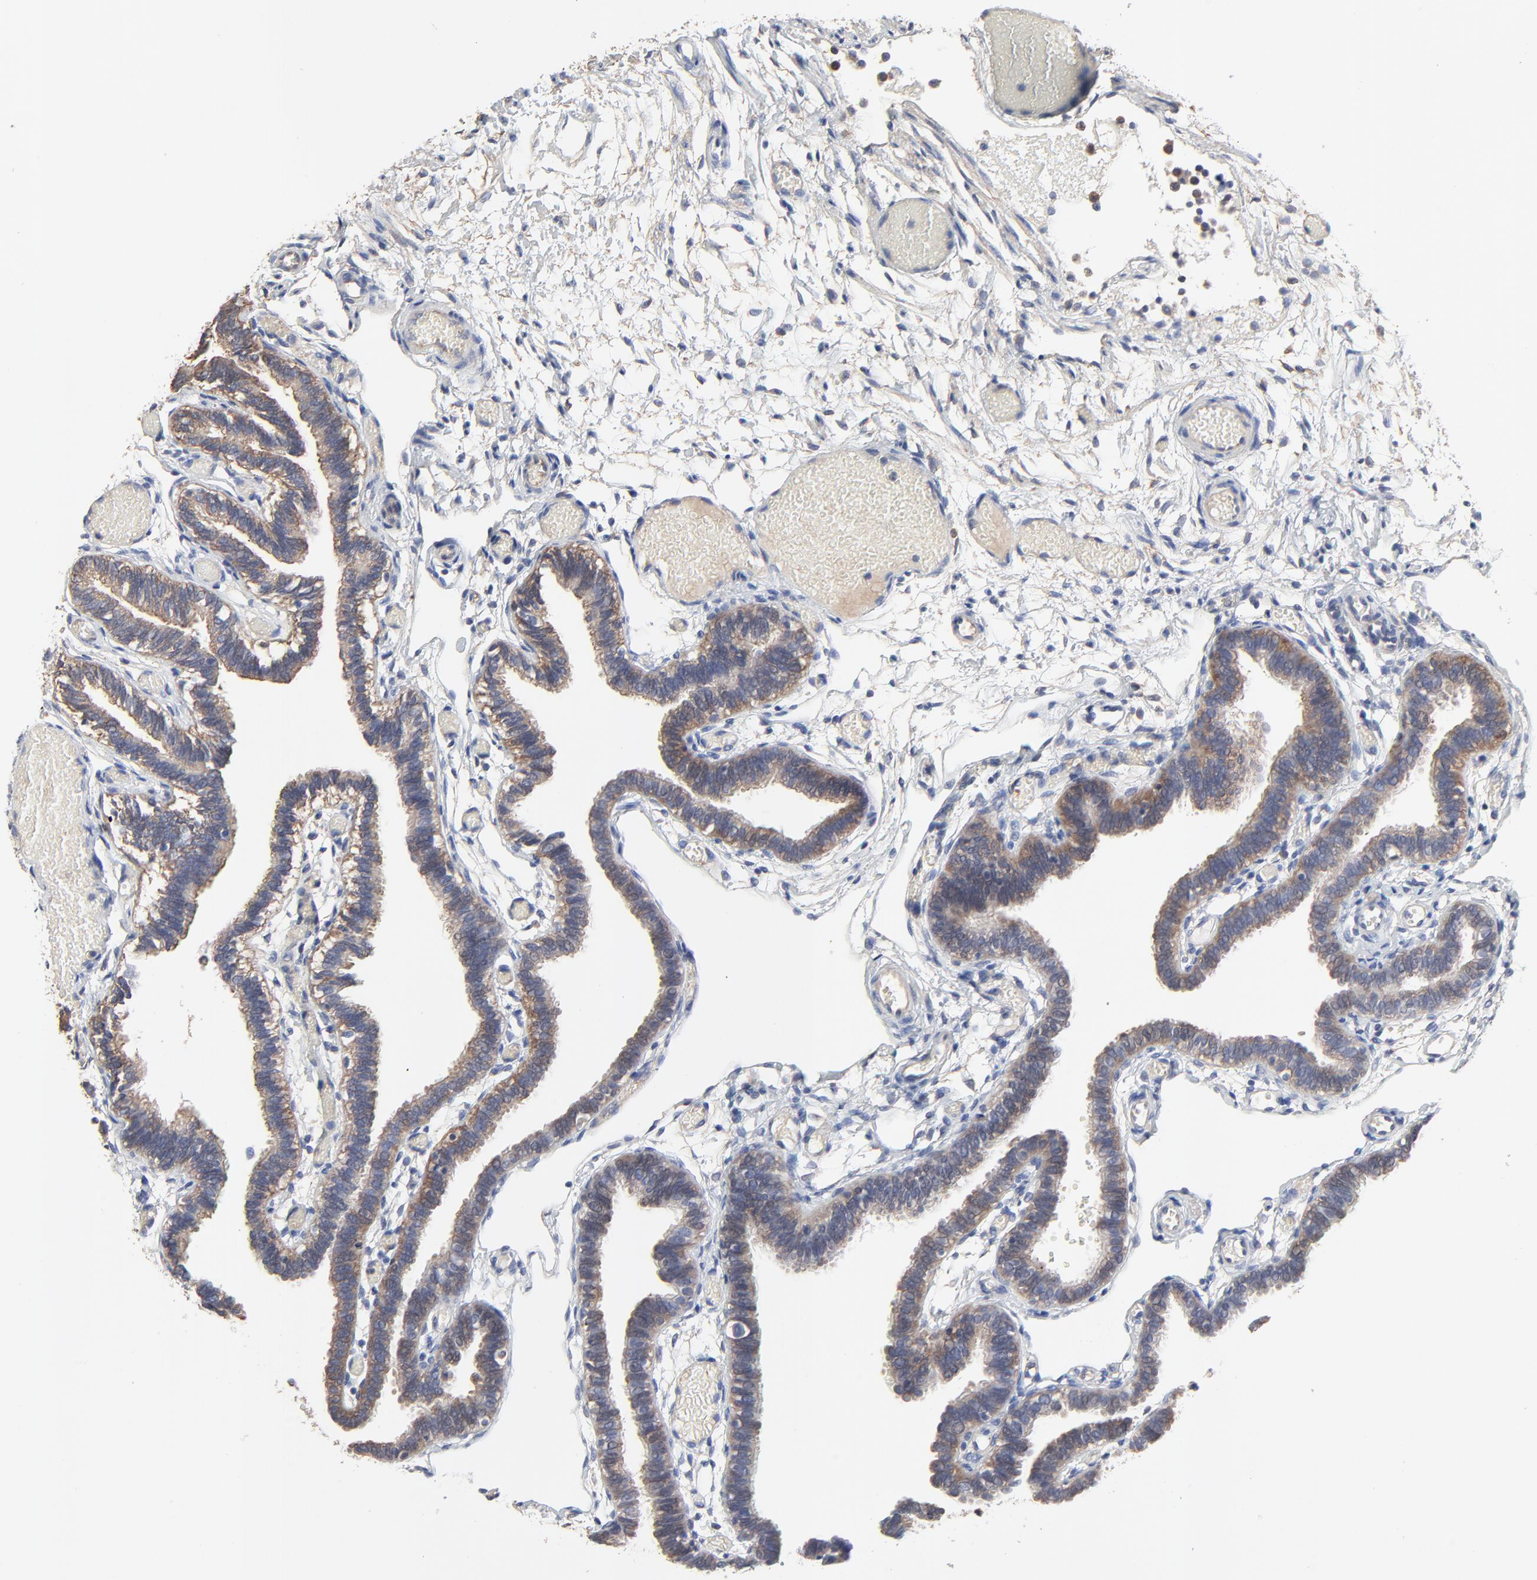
{"staining": {"intensity": "moderate", "quantity": ">75%", "location": "cytoplasmic/membranous,nuclear"}, "tissue": "fallopian tube", "cell_type": "Glandular cells", "image_type": "normal", "snomed": [{"axis": "morphology", "description": "Normal tissue, NOS"}, {"axis": "topography", "description": "Fallopian tube"}], "caption": "High-magnification brightfield microscopy of benign fallopian tube stained with DAB (3,3'-diaminobenzidine) (brown) and counterstained with hematoxylin (blue). glandular cells exhibit moderate cytoplasmic/membranous,nuclear positivity is identified in approximately>75% of cells.", "gene": "NXF3", "patient": {"sex": "female", "age": 29}}